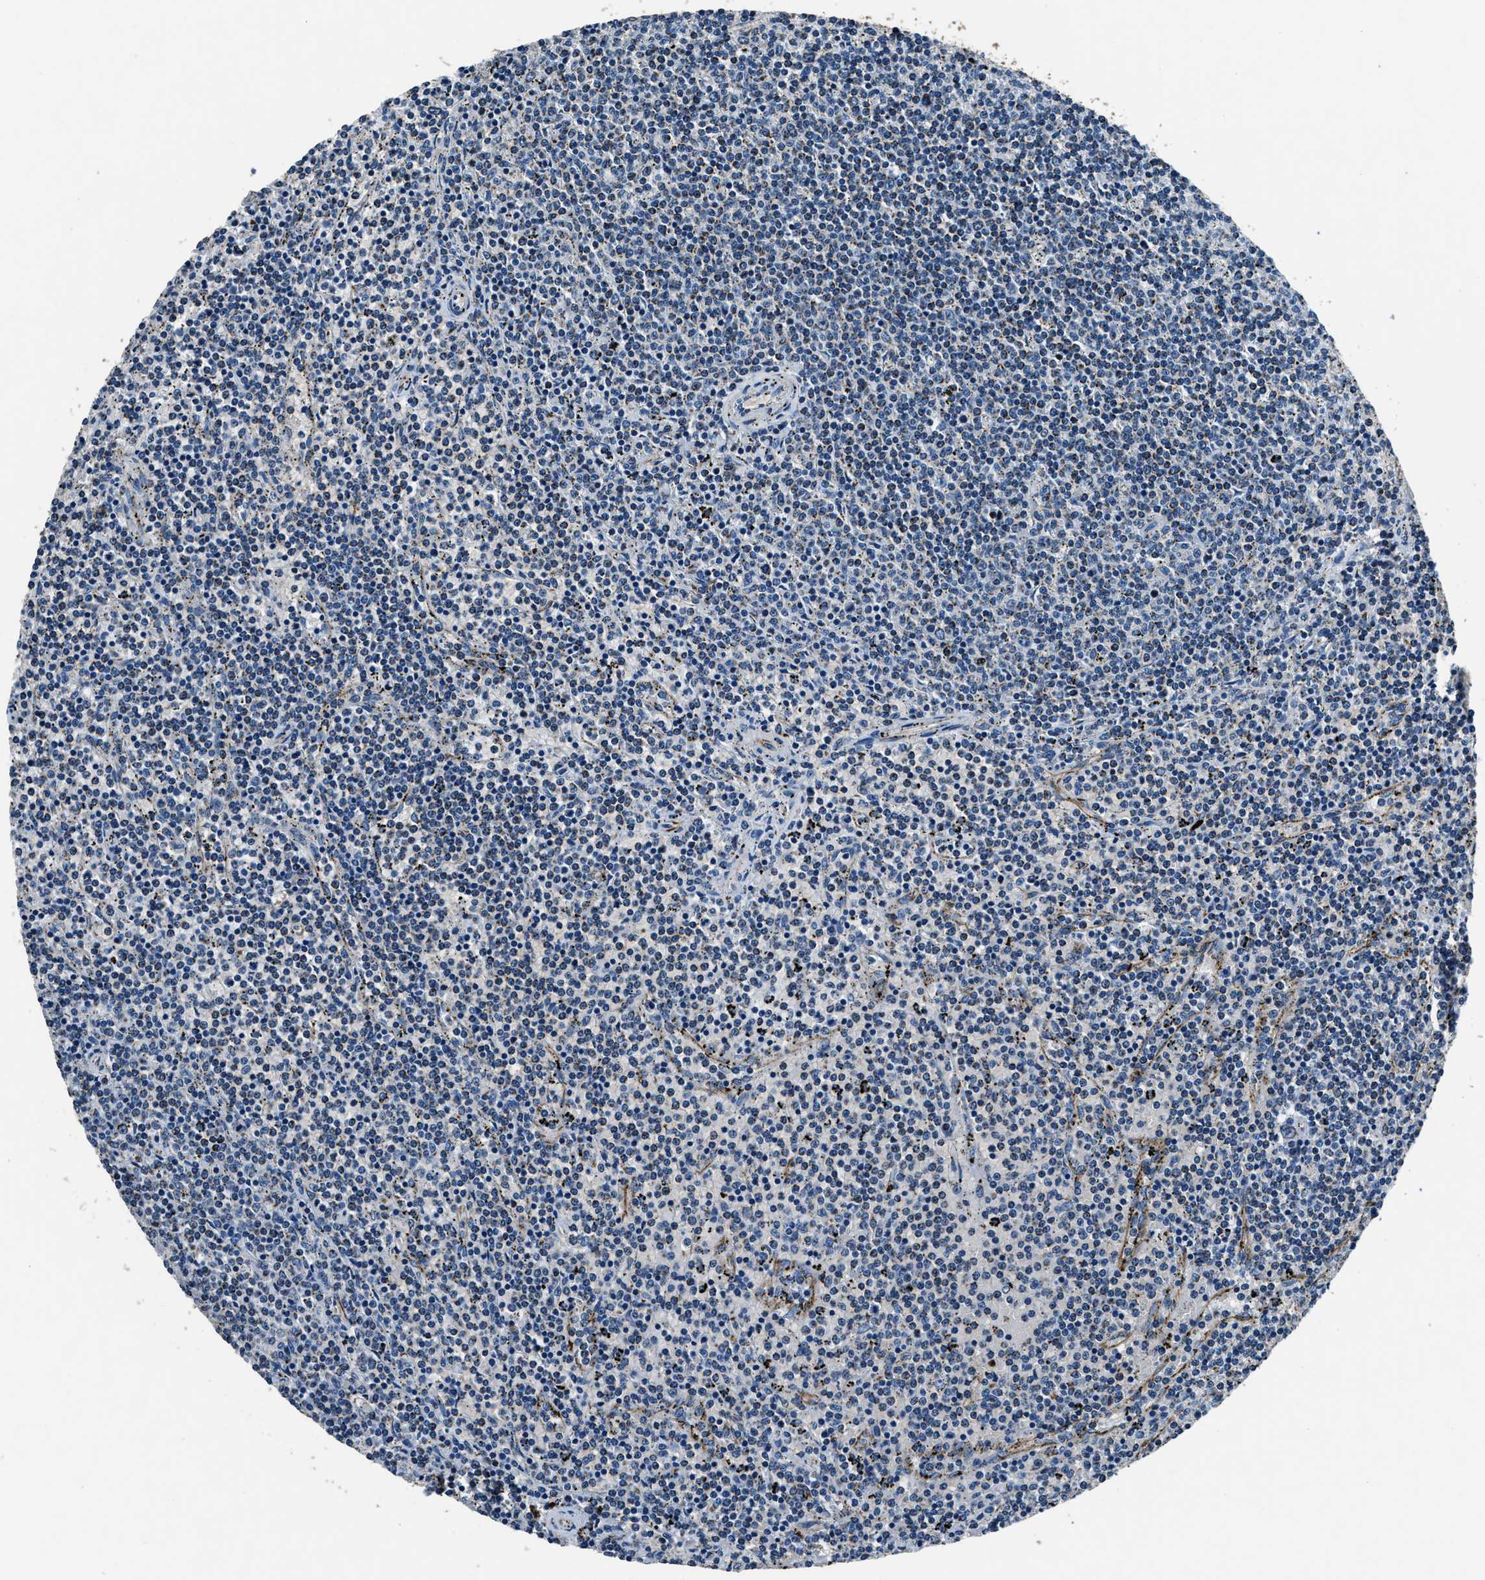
{"staining": {"intensity": "negative", "quantity": "none", "location": "none"}, "tissue": "lymphoma", "cell_type": "Tumor cells", "image_type": "cancer", "snomed": [{"axis": "morphology", "description": "Malignant lymphoma, non-Hodgkin's type, Low grade"}, {"axis": "topography", "description": "Spleen"}], "caption": "High power microscopy micrograph of an immunohistochemistry (IHC) image of lymphoma, revealing no significant staining in tumor cells.", "gene": "OGDH", "patient": {"sex": "female", "age": 50}}